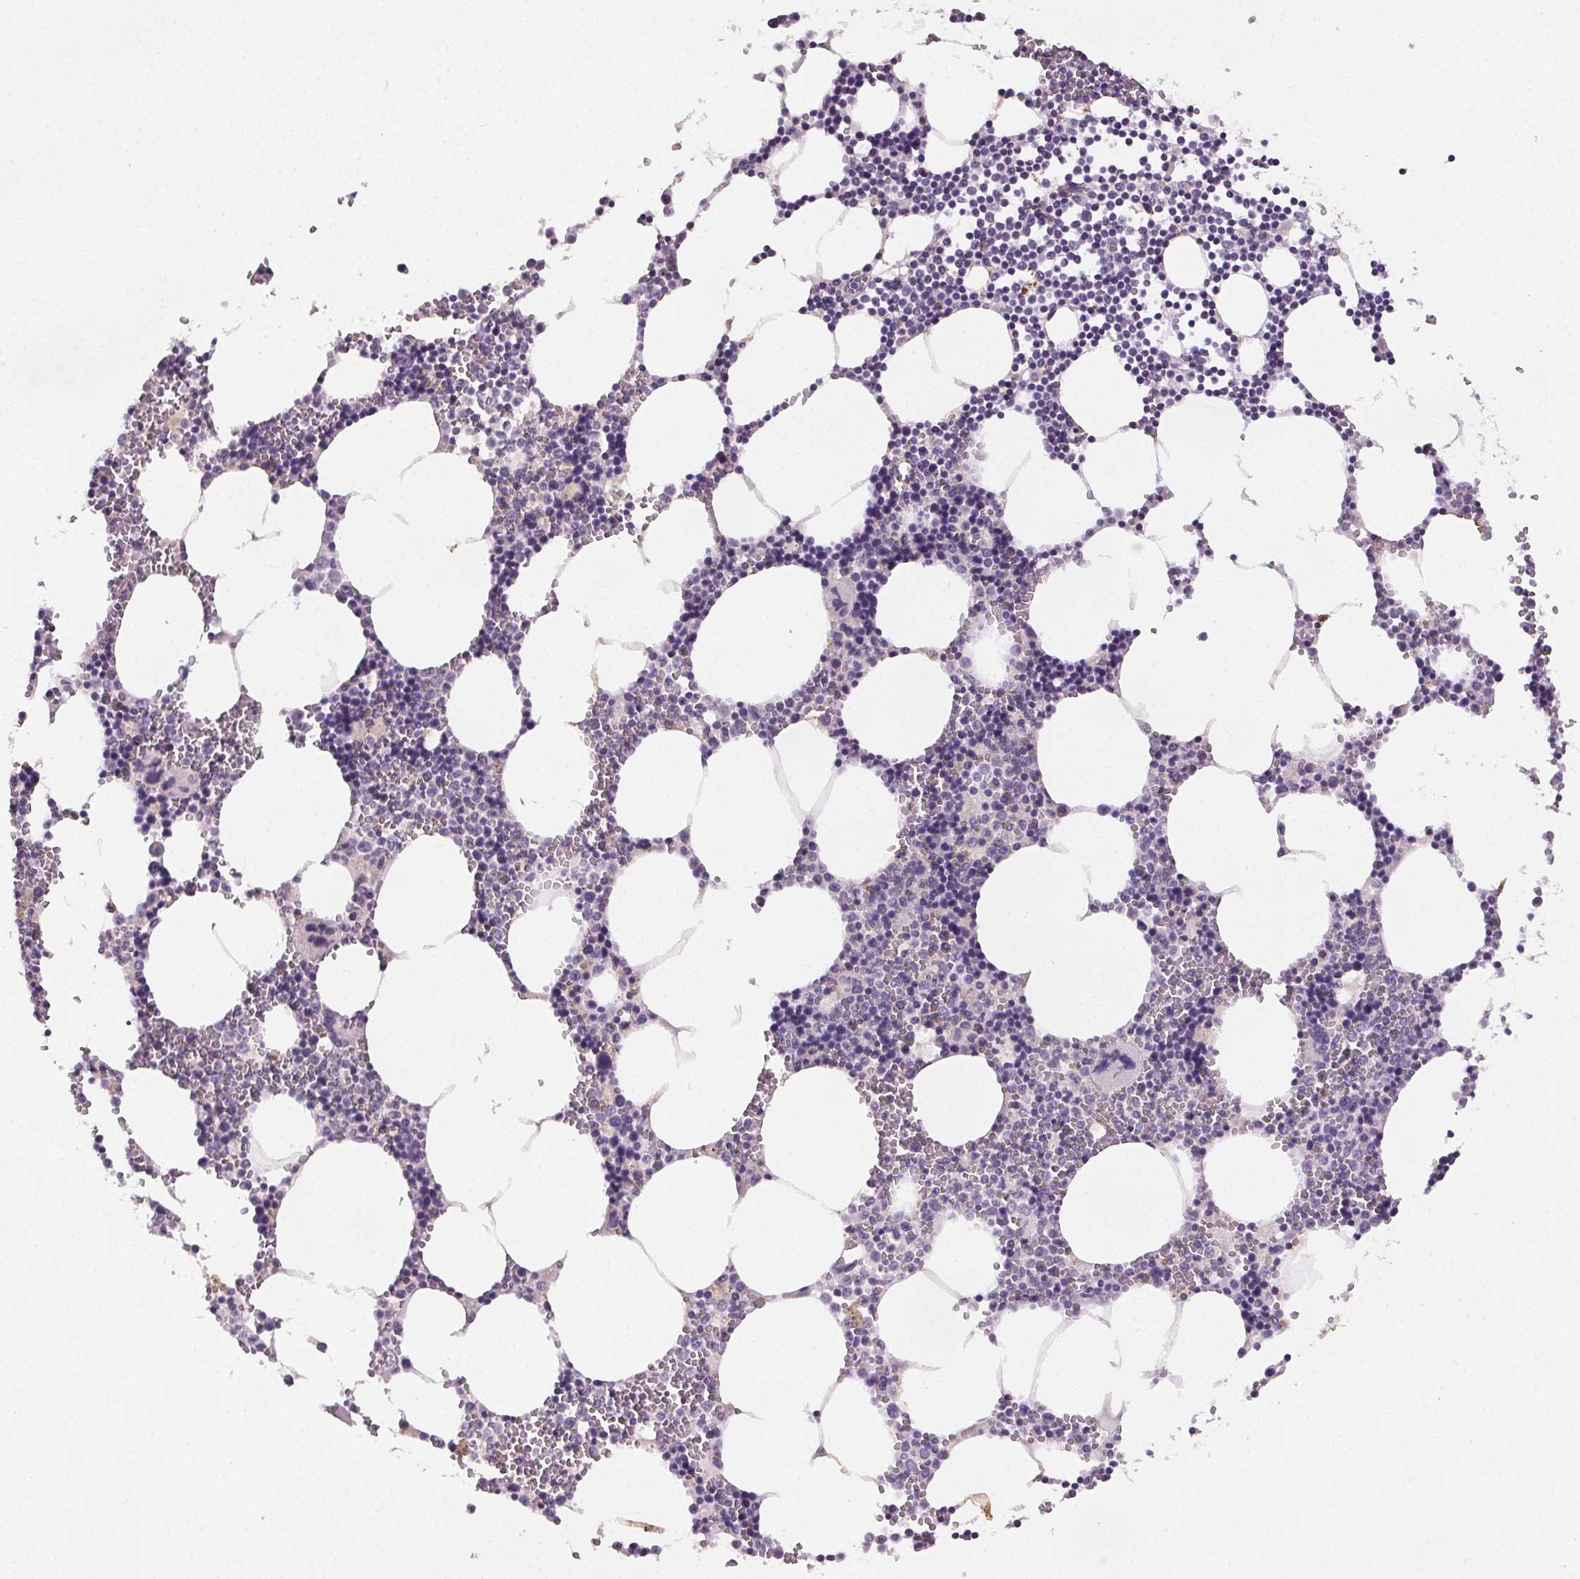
{"staining": {"intensity": "negative", "quantity": "none", "location": "none"}, "tissue": "bone marrow", "cell_type": "Hematopoietic cells", "image_type": "normal", "snomed": [{"axis": "morphology", "description": "Normal tissue, NOS"}, {"axis": "topography", "description": "Bone marrow"}], "caption": "High power microscopy image of an IHC image of unremarkable bone marrow, revealing no significant staining in hematopoietic cells.", "gene": "GPIHBP1", "patient": {"sex": "male", "age": 54}}